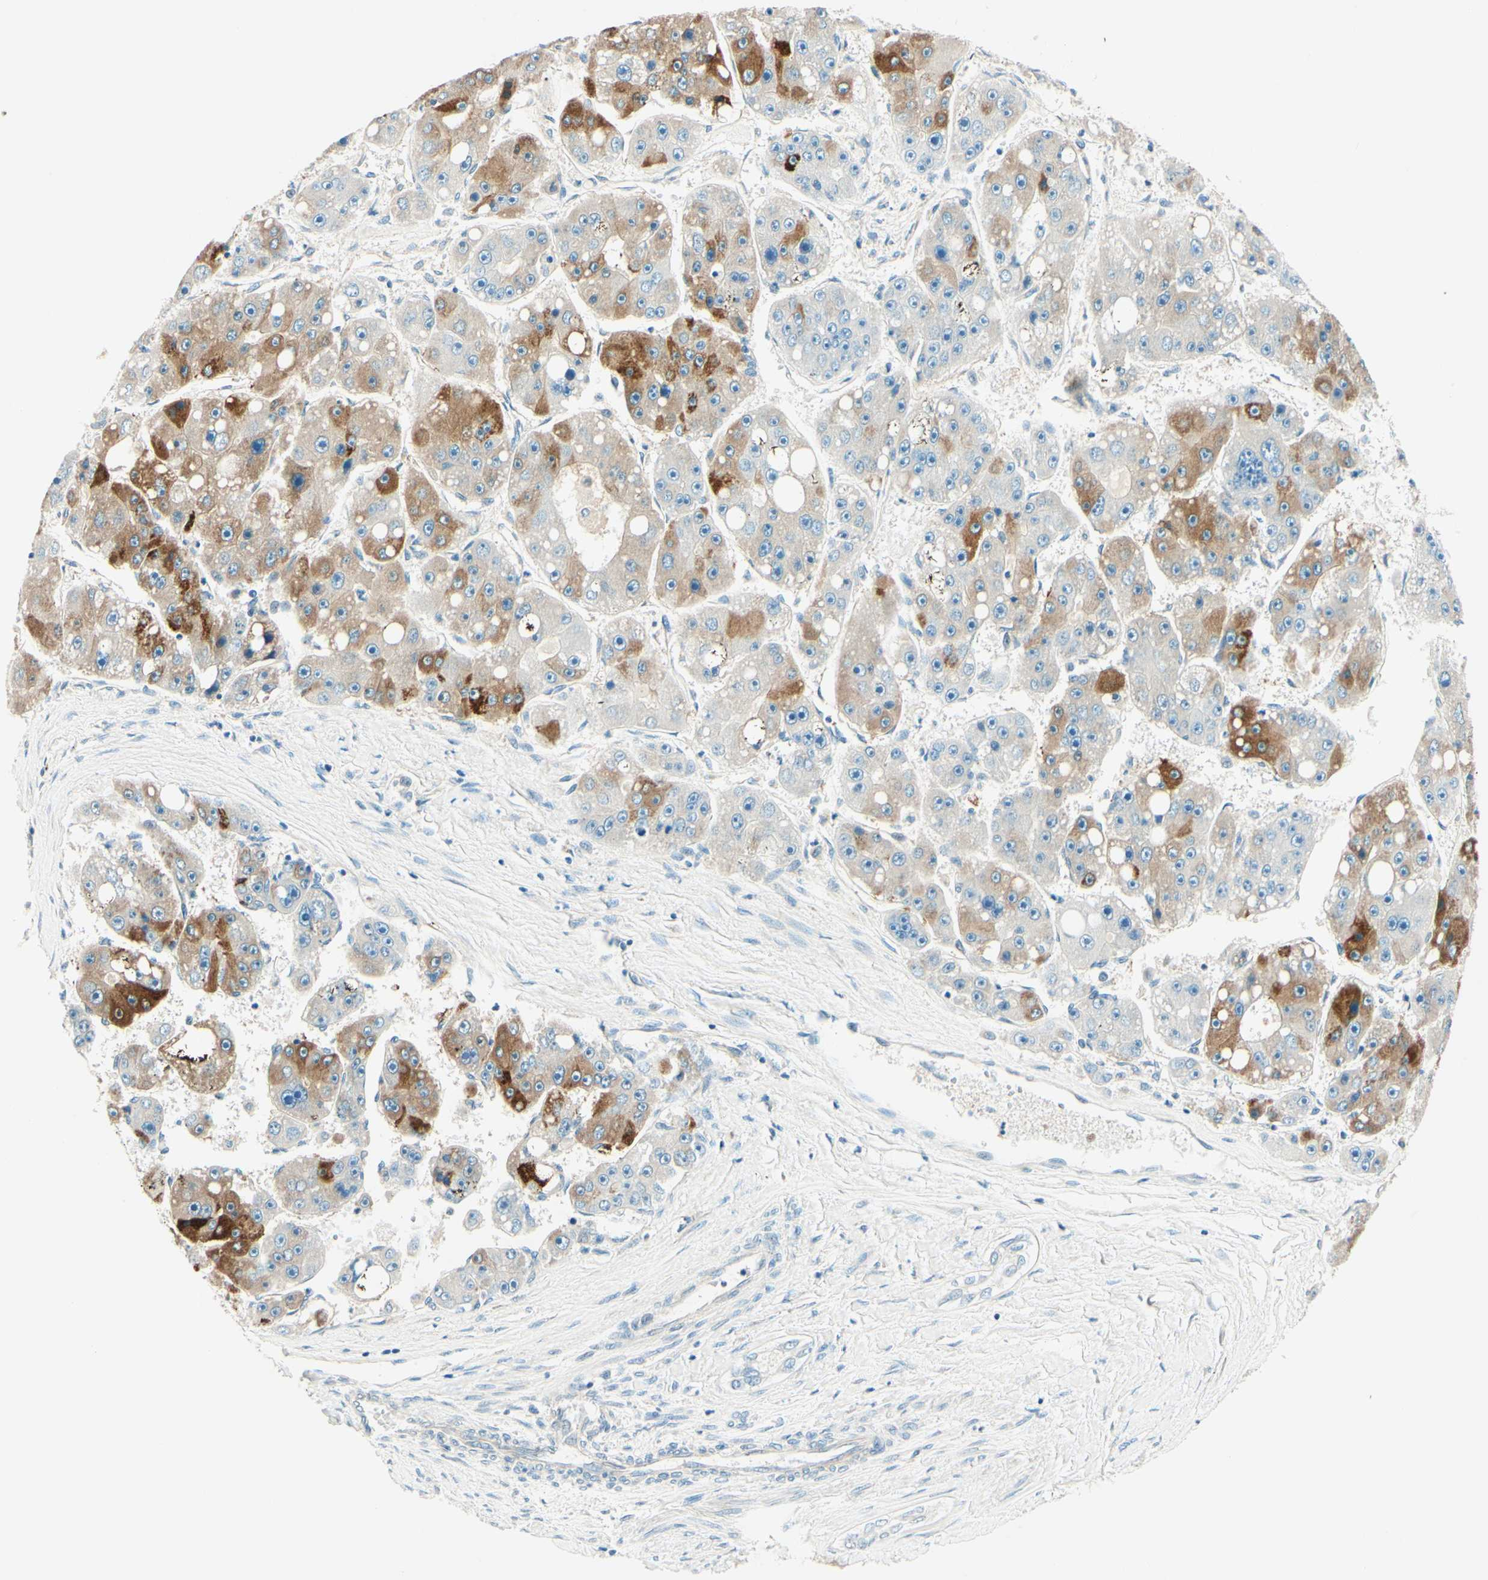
{"staining": {"intensity": "strong", "quantity": "25%-75%", "location": "cytoplasmic/membranous"}, "tissue": "liver cancer", "cell_type": "Tumor cells", "image_type": "cancer", "snomed": [{"axis": "morphology", "description": "Carcinoma, Hepatocellular, NOS"}, {"axis": "topography", "description": "Liver"}], "caption": "Liver cancer (hepatocellular carcinoma) stained with a brown dye demonstrates strong cytoplasmic/membranous positive positivity in approximately 25%-75% of tumor cells.", "gene": "TAOK2", "patient": {"sex": "female", "age": 61}}